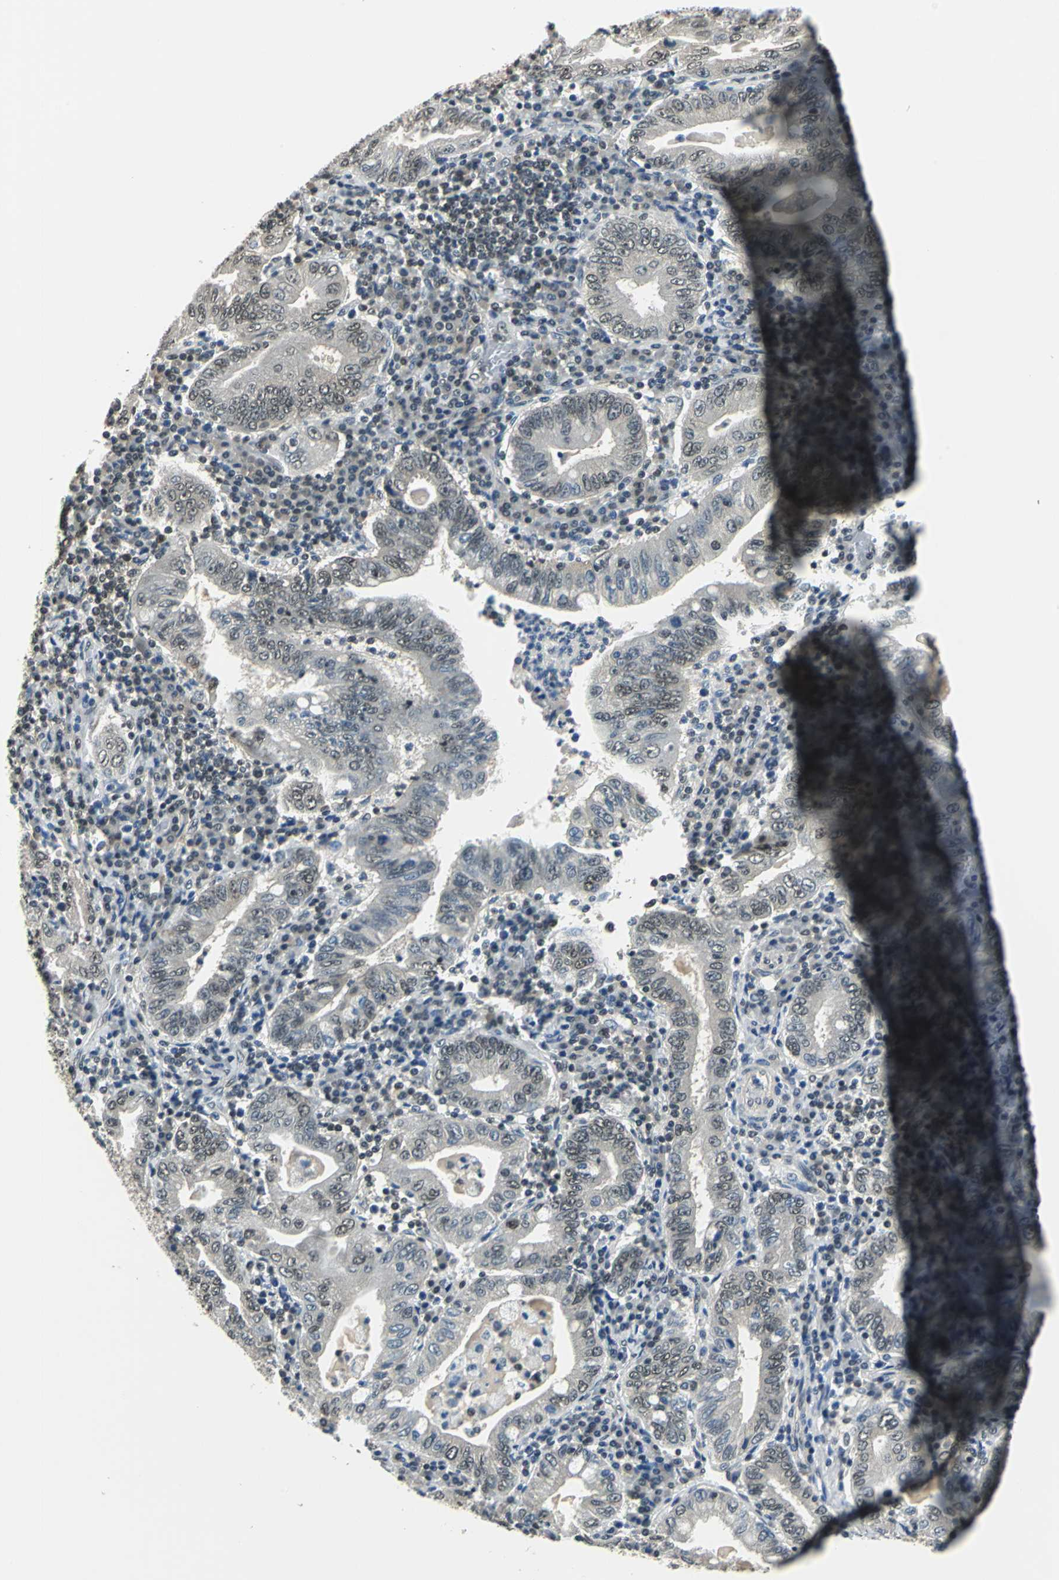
{"staining": {"intensity": "moderate", "quantity": "25%-75%", "location": "cytoplasmic/membranous,nuclear"}, "tissue": "stomach cancer", "cell_type": "Tumor cells", "image_type": "cancer", "snomed": [{"axis": "morphology", "description": "Normal tissue, NOS"}, {"axis": "morphology", "description": "Adenocarcinoma, NOS"}, {"axis": "topography", "description": "Esophagus"}, {"axis": "topography", "description": "Stomach, upper"}, {"axis": "topography", "description": "Peripheral nerve tissue"}], "caption": "Moderate cytoplasmic/membranous and nuclear positivity is appreciated in about 25%-75% of tumor cells in stomach adenocarcinoma.", "gene": "RBM14", "patient": {"sex": "male", "age": 62}}